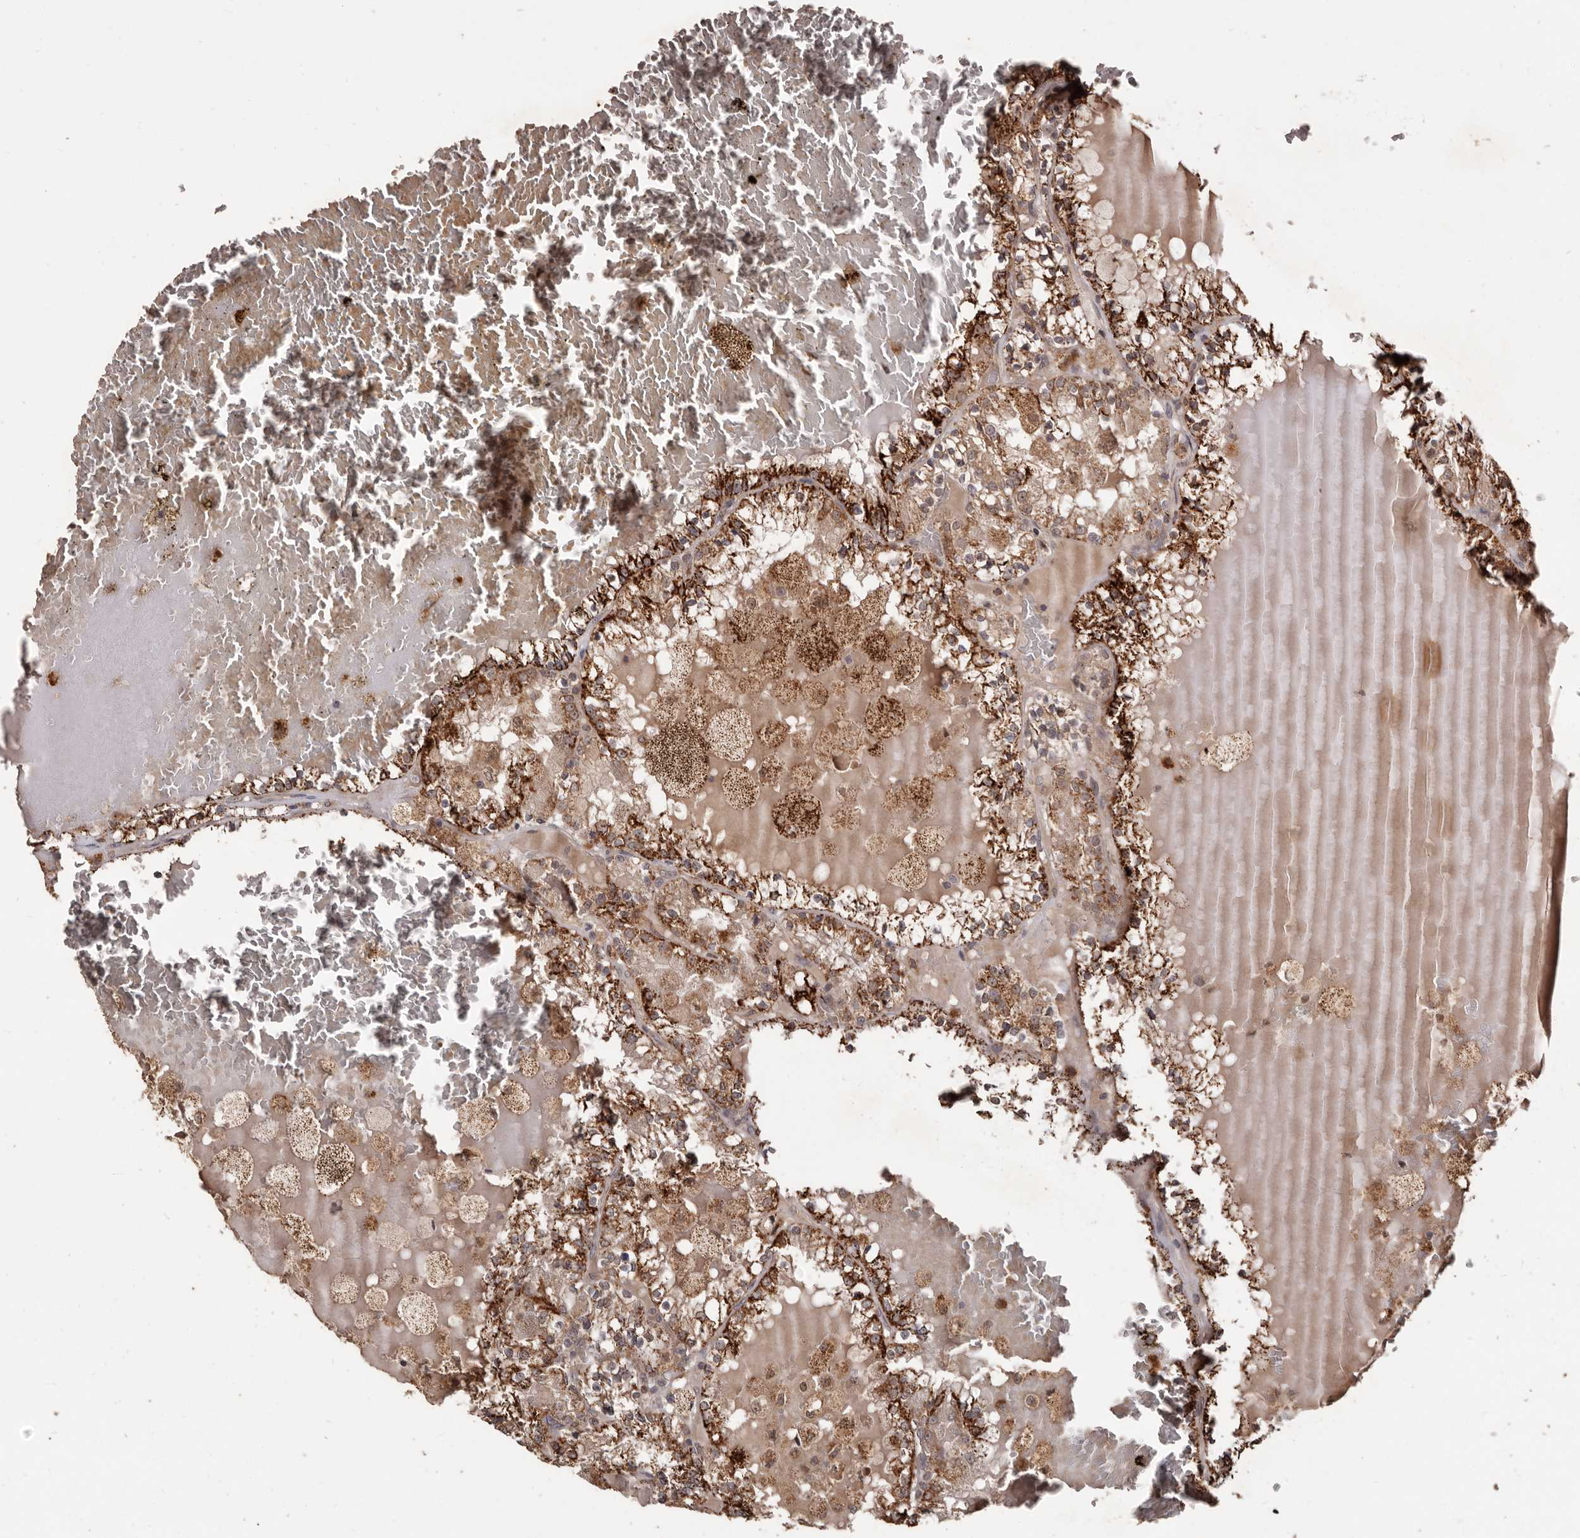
{"staining": {"intensity": "strong", "quantity": ">75%", "location": "cytoplasmic/membranous"}, "tissue": "renal cancer", "cell_type": "Tumor cells", "image_type": "cancer", "snomed": [{"axis": "morphology", "description": "Adenocarcinoma, NOS"}, {"axis": "topography", "description": "Kidney"}], "caption": "Immunohistochemistry staining of adenocarcinoma (renal), which shows high levels of strong cytoplasmic/membranous staining in approximately >75% of tumor cells indicating strong cytoplasmic/membranous protein positivity. The staining was performed using DAB (3,3'-diaminobenzidine) (brown) for protein detection and nuclei were counterstained in hematoxylin (blue).", "gene": "AKAP7", "patient": {"sex": "female", "age": 56}}